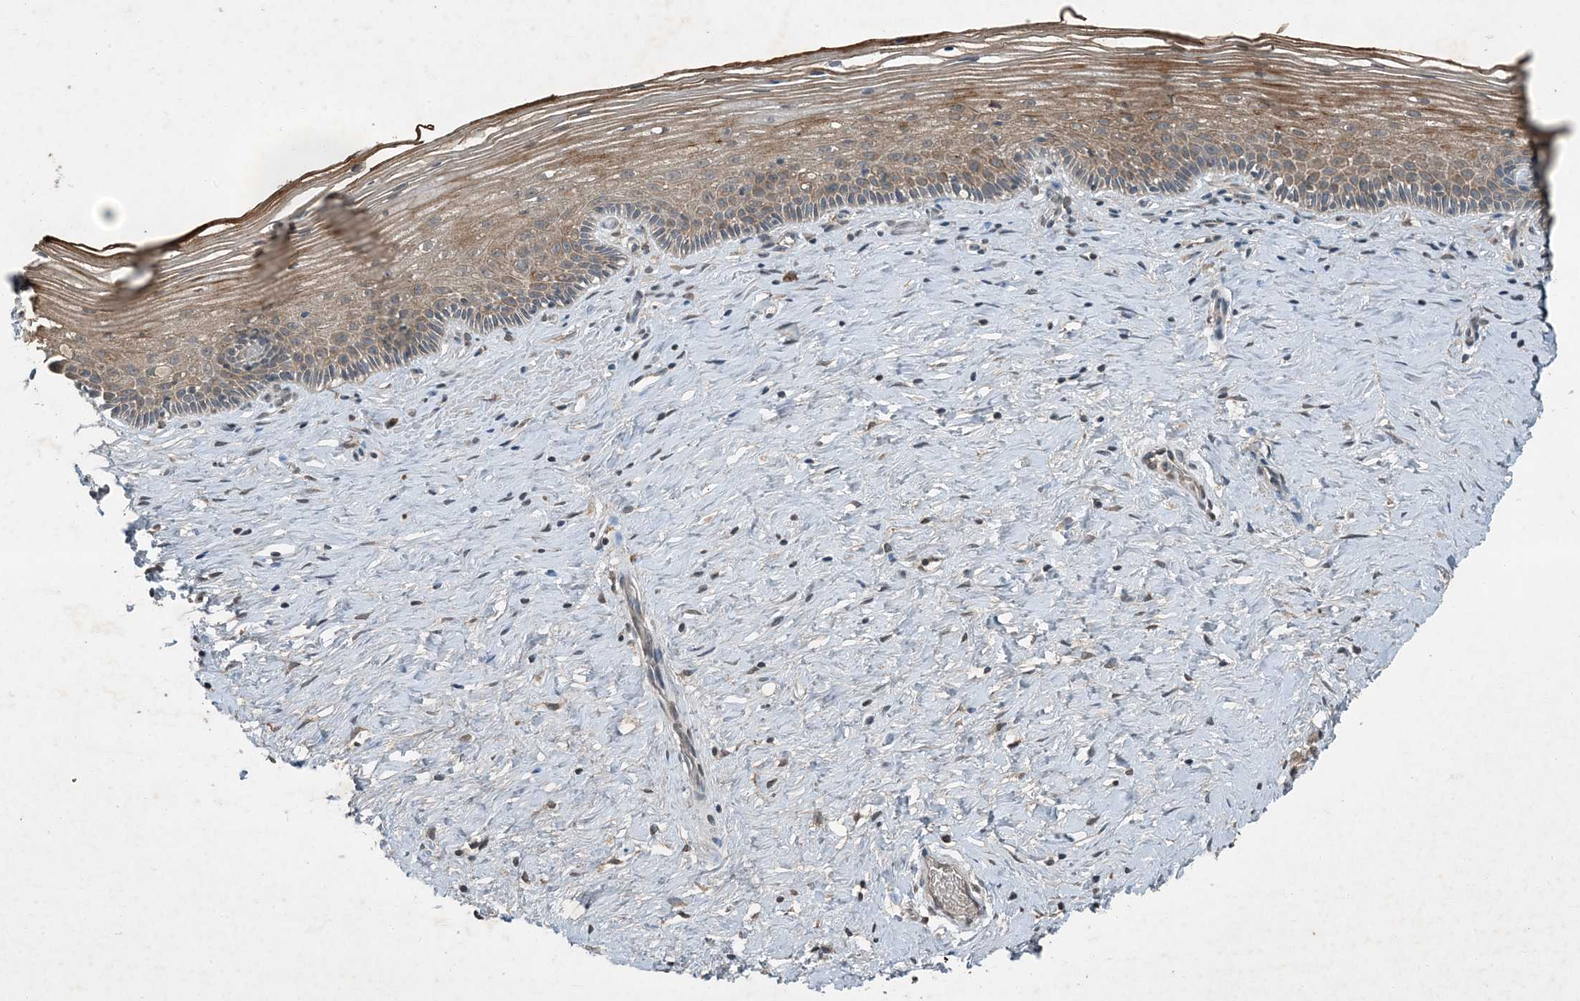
{"staining": {"intensity": "weak", "quantity": ">75%", "location": "cytoplasmic/membranous"}, "tissue": "cervix", "cell_type": "Glandular cells", "image_type": "normal", "snomed": [{"axis": "morphology", "description": "Normal tissue, NOS"}, {"axis": "topography", "description": "Cervix"}], "caption": "A brown stain labels weak cytoplasmic/membranous expression of a protein in glandular cells of benign cervix.", "gene": "MDN1", "patient": {"sex": "female", "age": 33}}